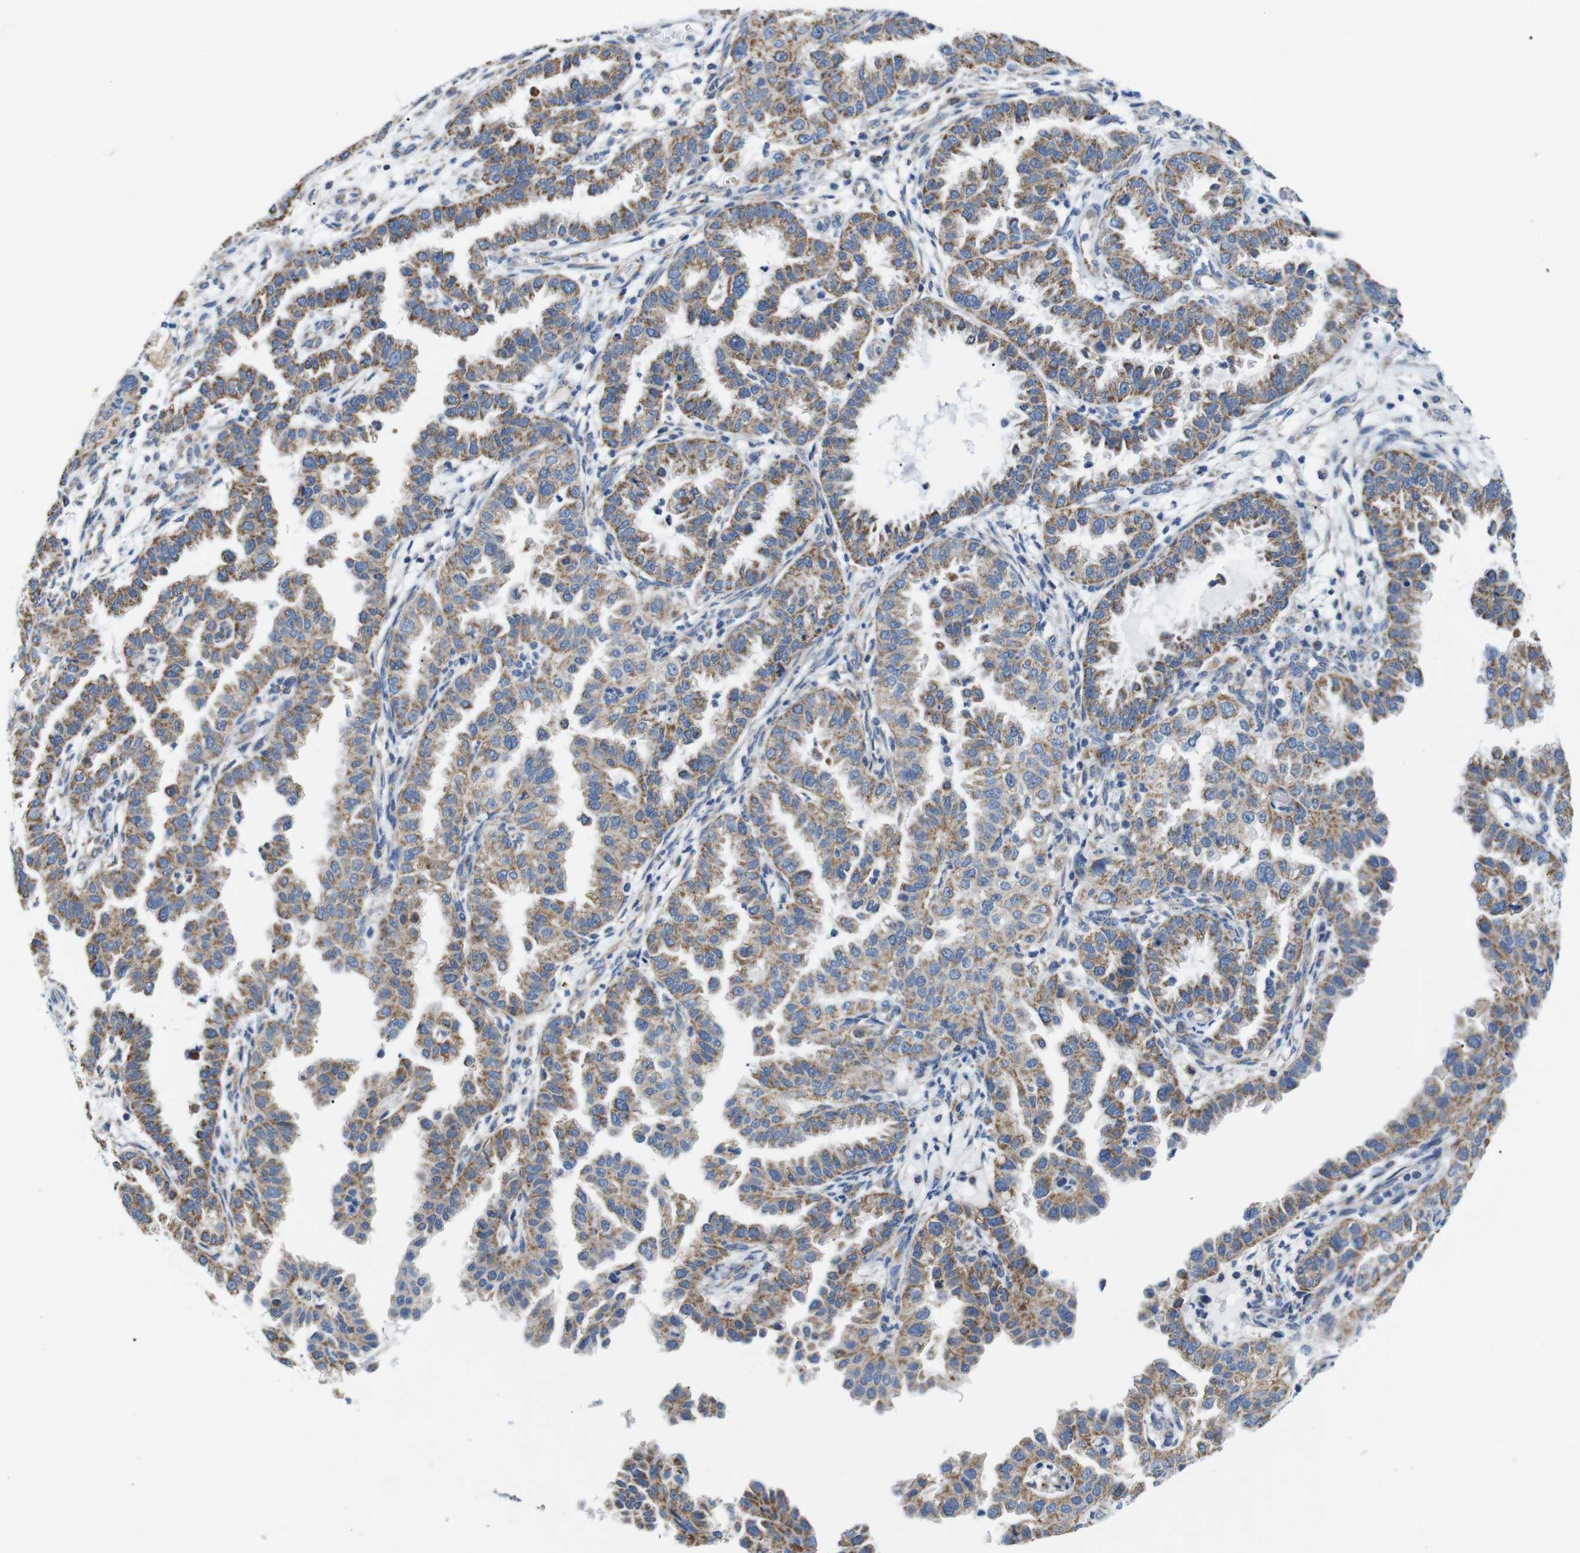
{"staining": {"intensity": "moderate", "quantity": ">75%", "location": "cytoplasmic/membranous"}, "tissue": "endometrial cancer", "cell_type": "Tumor cells", "image_type": "cancer", "snomed": [{"axis": "morphology", "description": "Adenocarcinoma, NOS"}, {"axis": "topography", "description": "Endometrium"}], "caption": "This is an image of immunohistochemistry staining of endometrial adenocarcinoma, which shows moderate staining in the cytoplasmic/membranous of tumor cells.", "gene": "F2RL1", "patient": {"sex": "female", "age": 85}}